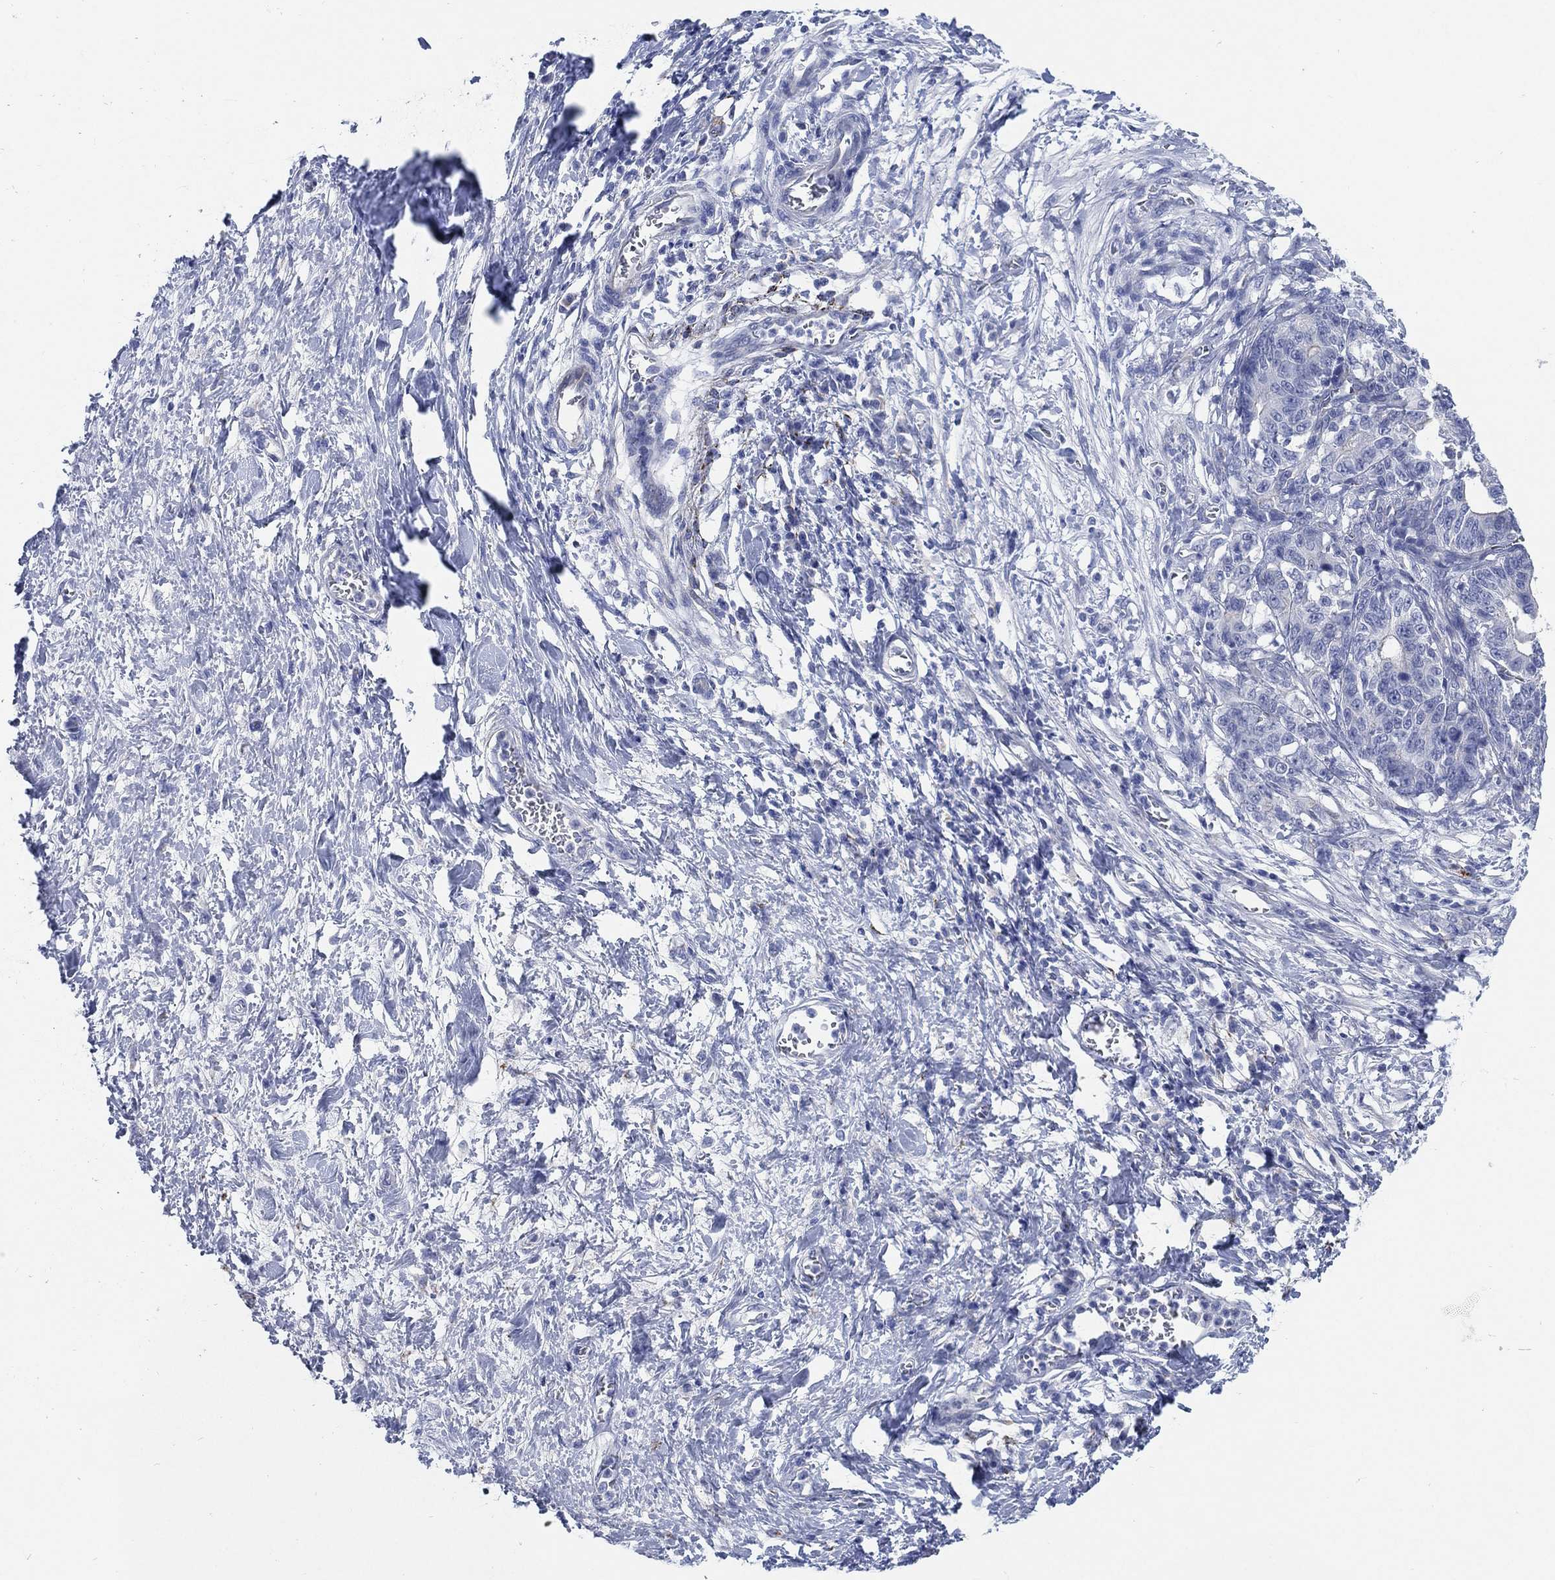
{"staining": {"intensity": "negative", "quantity": "none", "location": "none"}, "tissue": "stomach cancer", "cell_type": "Tumor cells", "image_type": "cancer", "snomed": [{"axis": "morphology", "description": "Normal tissue, NOS"}, {"axis": "morphology", "description": "Adenocarcinoma, NOS"}, {"axis": "topography", "description": "Stomach"}], "caption": "The micrograph displays no significant positivity in tumor cells of stomach adenocarcinoma.", "gene": "C5orf46", "patient": {"sex": "female", "age": 64}}